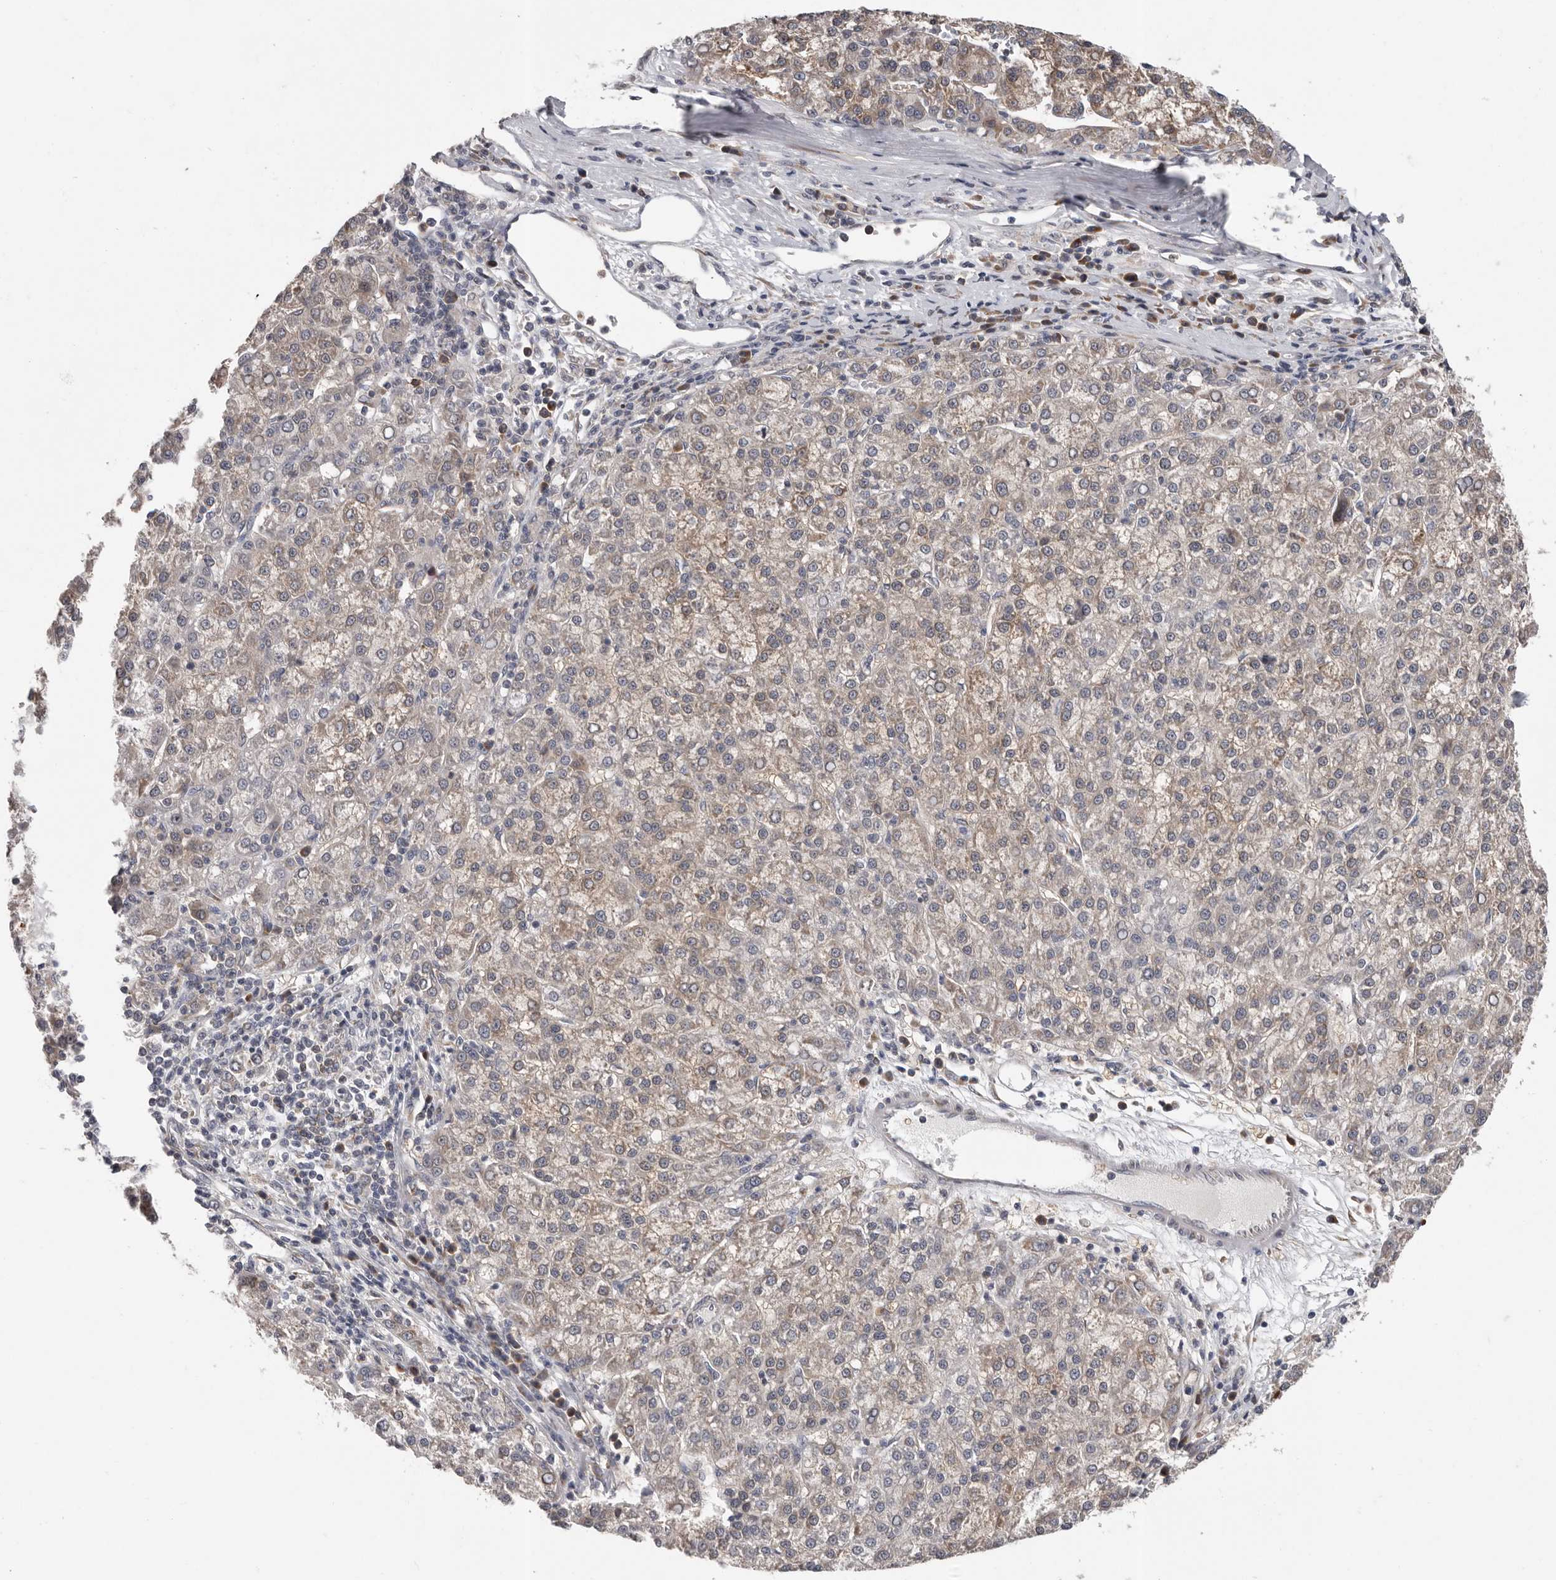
{"staining": {"intensity": "weak", "quantity": ">75%", "location": "cytoplasmic/membranous"}, "tissue": "liver cancer", "cell_type": "Tumor cells", "image_type": "cancer", "snomed": [{"axis": "morphology", "description": "Carcinoma, Hepatocellular, NOS"}, {"axis": "topography", "description": "Liver"}], "caption": "Liver hepatocellular carcinoma stained with a protein marker demonstrates weak staining in tumor cells.", "gene": "RALGPS2", "patient": {"sex": "female", "age": 58}}